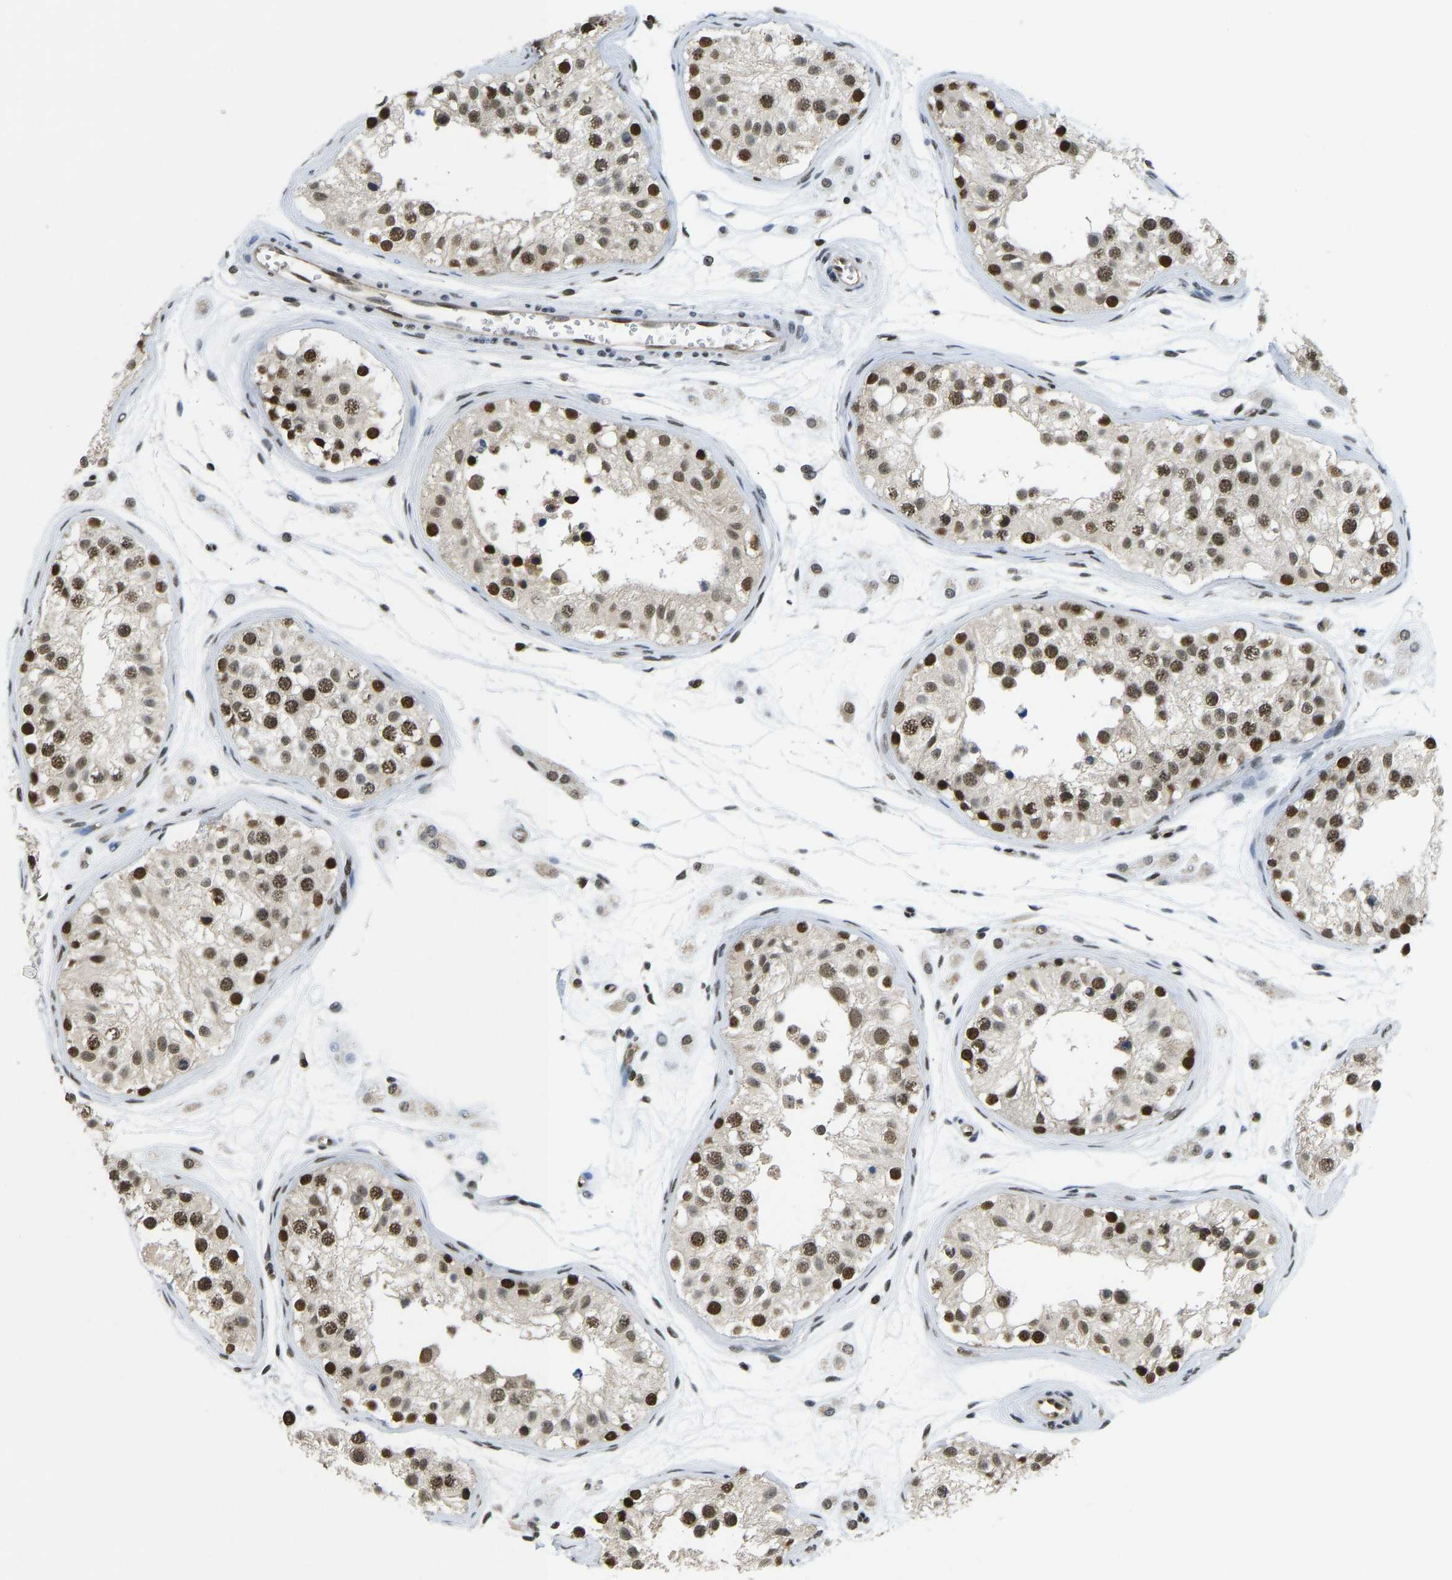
{"staining": {"intensity": "strong", "quantity": ">75%", "location": "nuclear"}, "tissue": "testis", "cell_type": "Cells in seminiferous ducts", "image_type": "normal", "snomed": [{"axis": "morphology", "description": "Normal tissue, NOS"}, {"axis": "morphology", "description": "Adenocarcinoma, metastatic, NOS"}, {"axis": "topography", "description": "Testis"}], "caption": "Protein staining of benign testis displays strong nuclear expression in about >75% of cells in seminiferous ducts.", "gene": "ZSCAN20", "patient": {"sex": "male", "age": 26}}